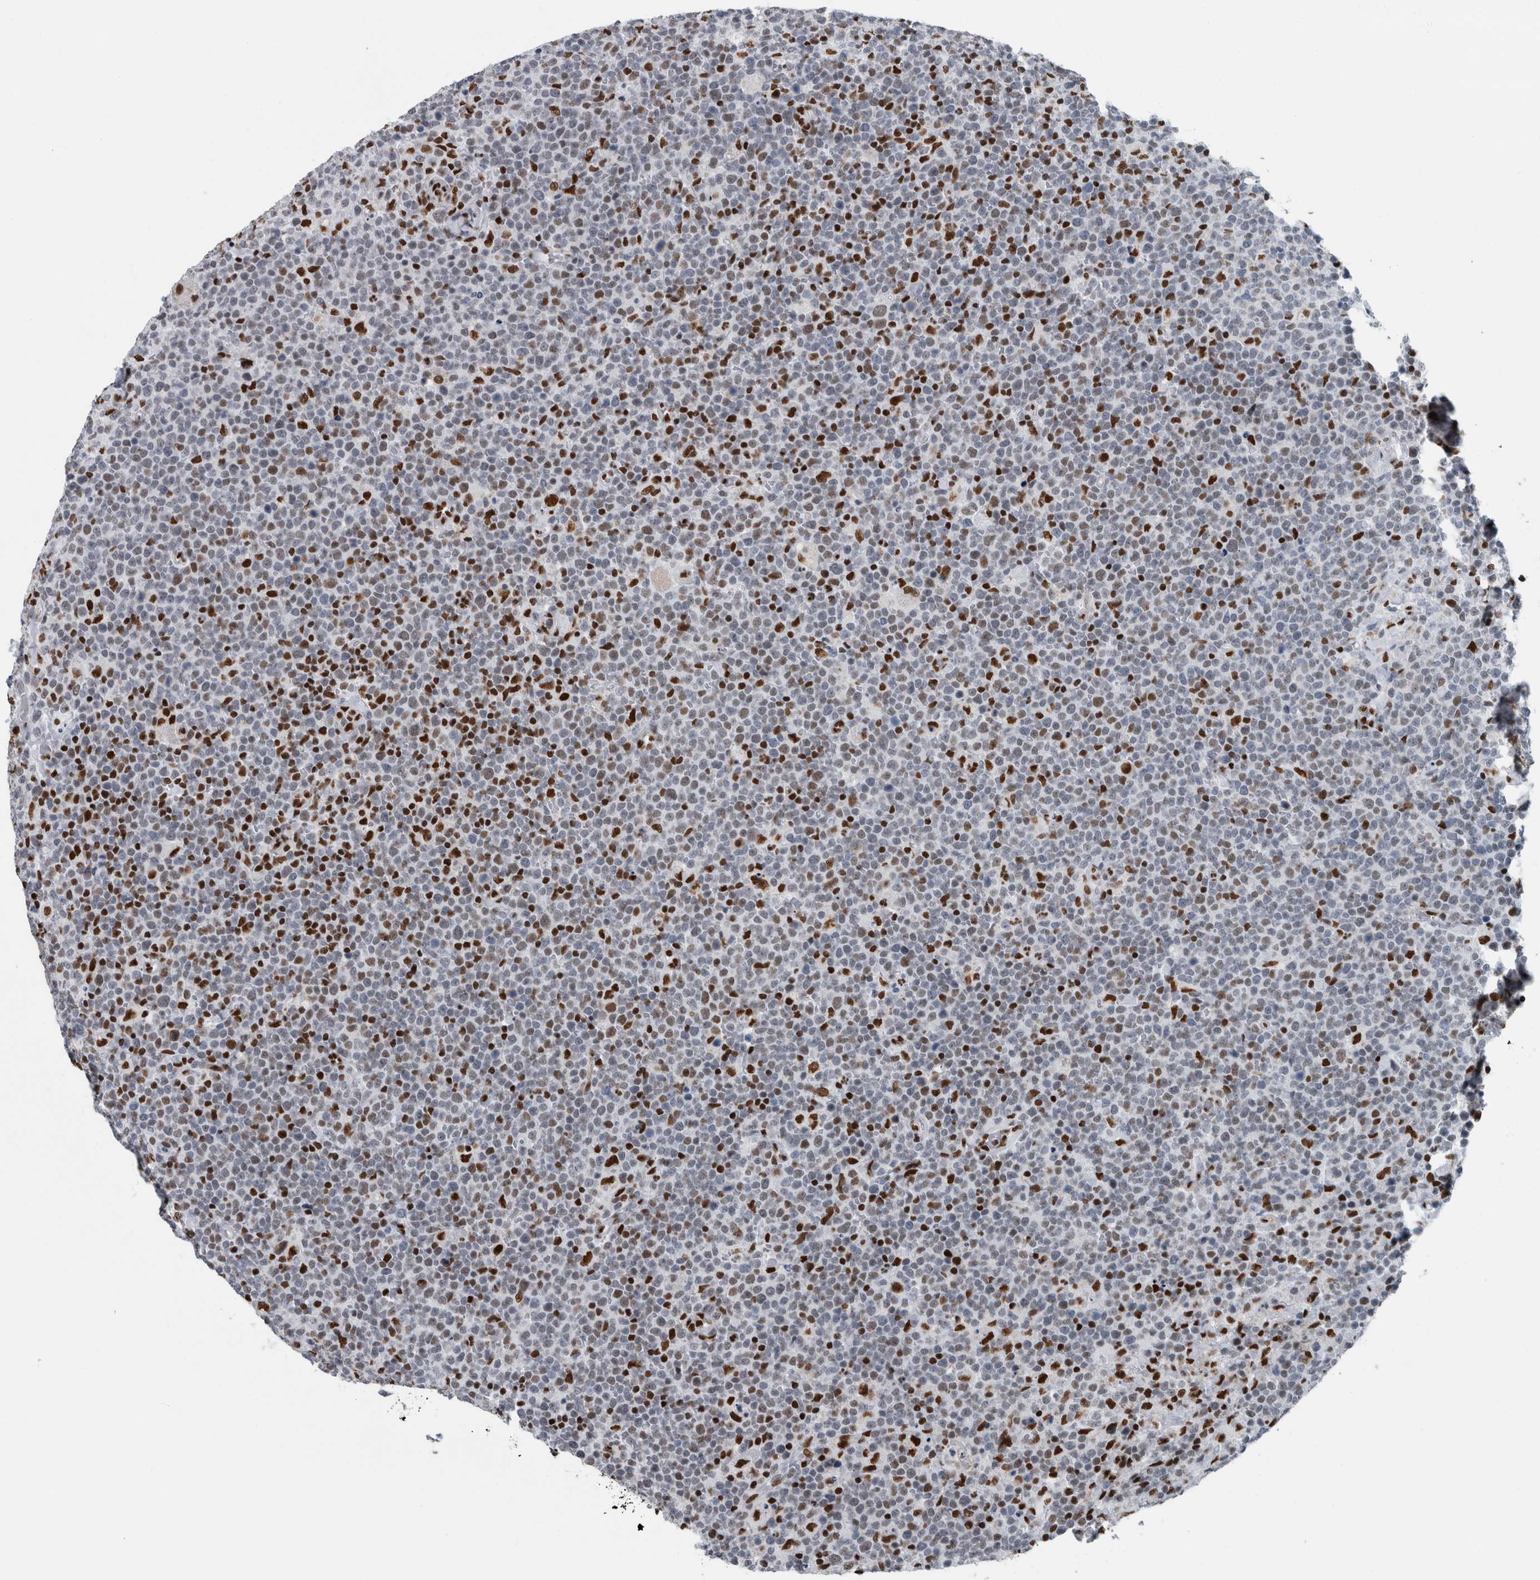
{"staining": {"intensity": "moderate", "quantity": "25%-75%", "location": "nuclear"}, "tissue": "lymphoma", "cell_type": "Tumor cells", "image_type": "cancer", "snomed": [{"axis": "morphology", "description": "Malignant lymphoma, non-Hodgkin's type, High grade"}, {"axis": "topography", "description": "Lymph node"}], "caption": "Protein expression analysis of lymphoma demonstrates moderate nuclear expression in approximately 25%-75% of tumor cells.", "gene": "DNMT3A", "patient": {"sex": "male", "age": 61}}